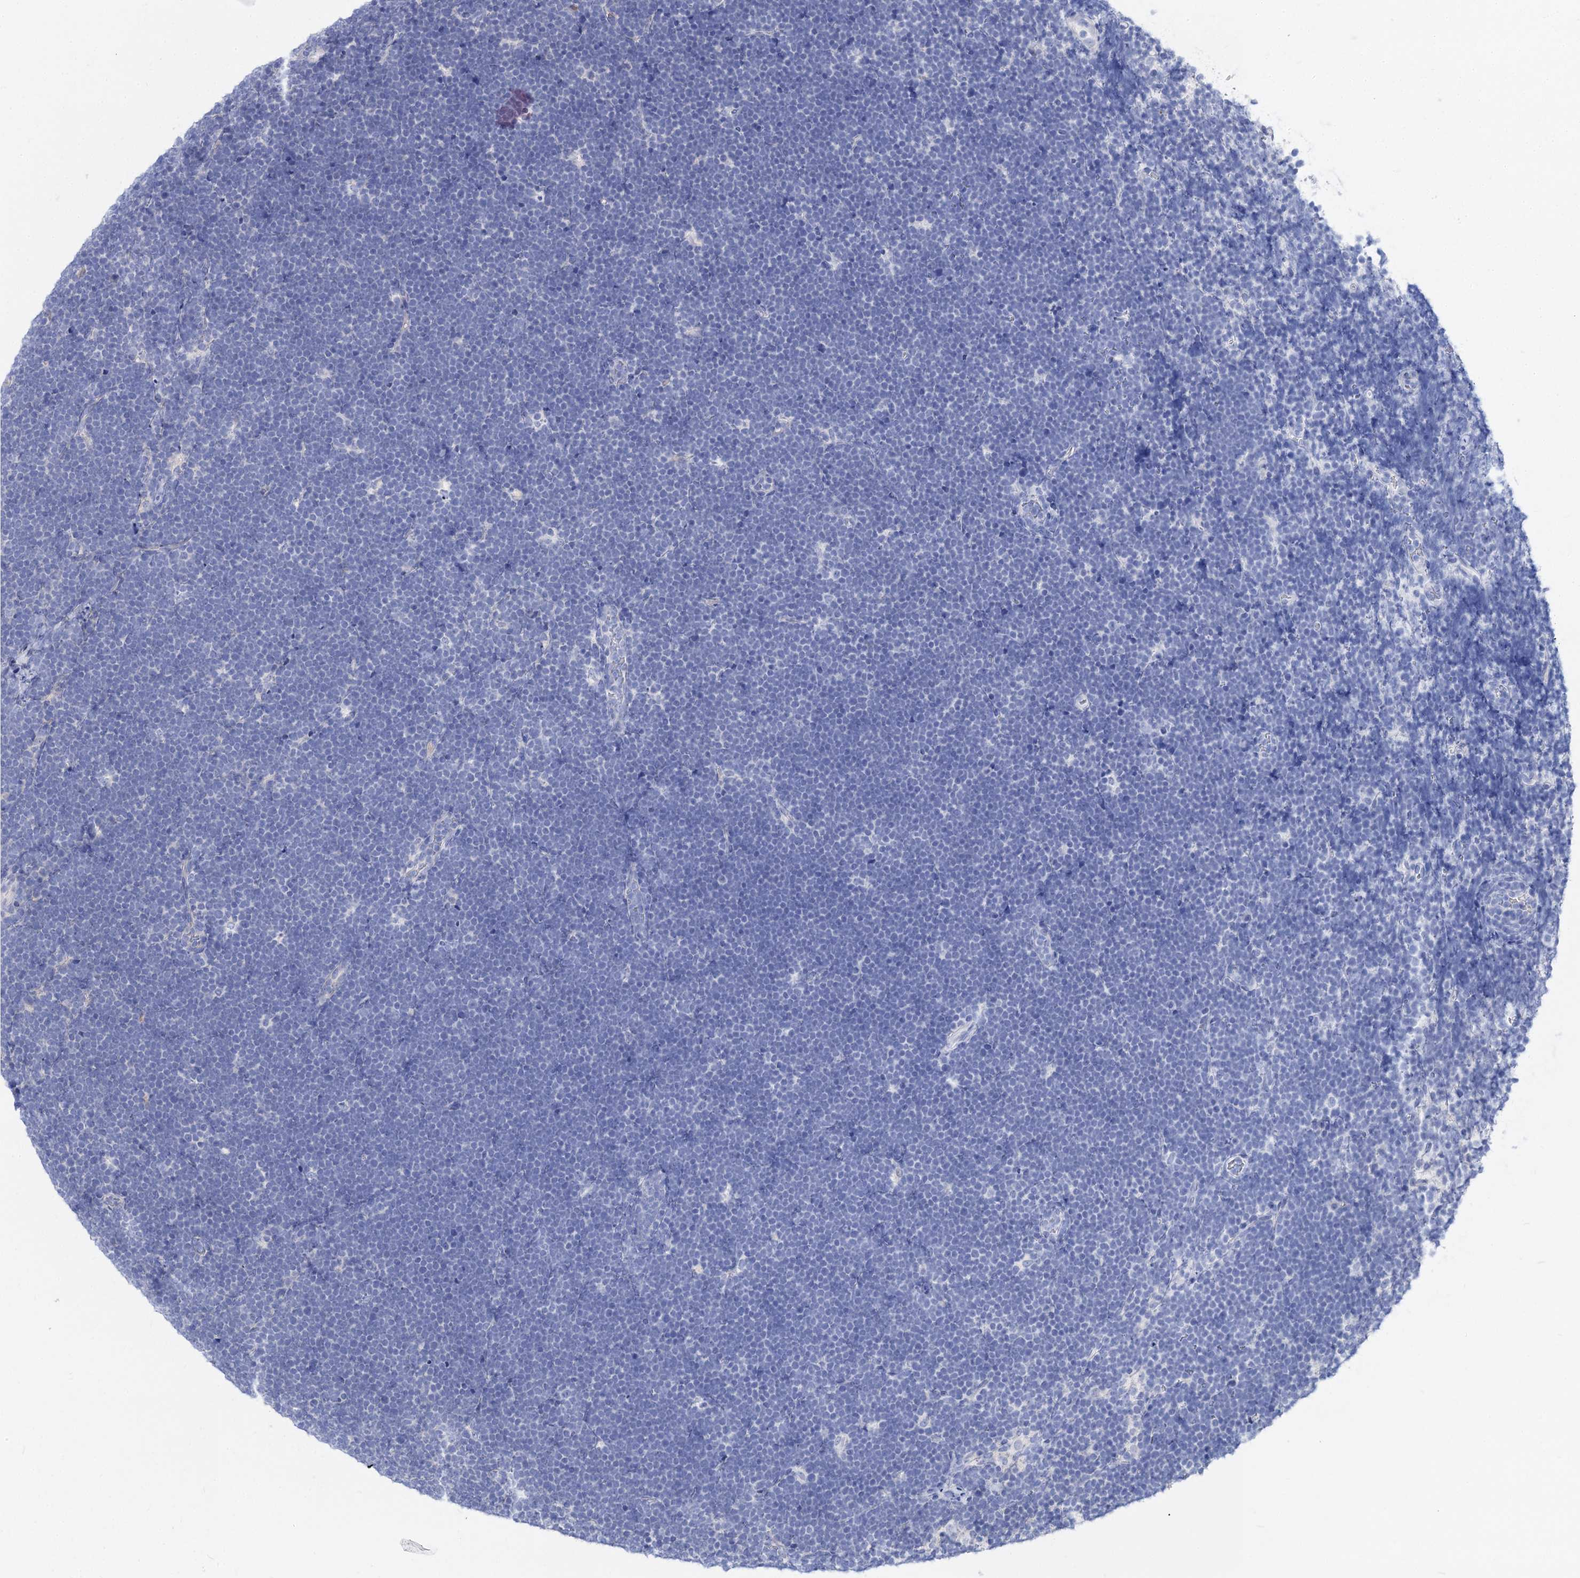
{"staining": {"intensity": "negative", "quantity": "none", "location": "none"}, "tissue": "lymphoma", "cell_type": "Tumor cells", "image_type": "cancer", "snomed": [{"axis": "morphology", "description": "Malignant lymphoma, non-Hodgkin's type, High grade"}, {"axis": "topography", "description": "Lymph node"}], "caption": "Photomicrograph shows no significant protein staining in tumor cells of lymphoma.", "gene": "PATL1", "patient": {"sex": "male", "age": 13}}